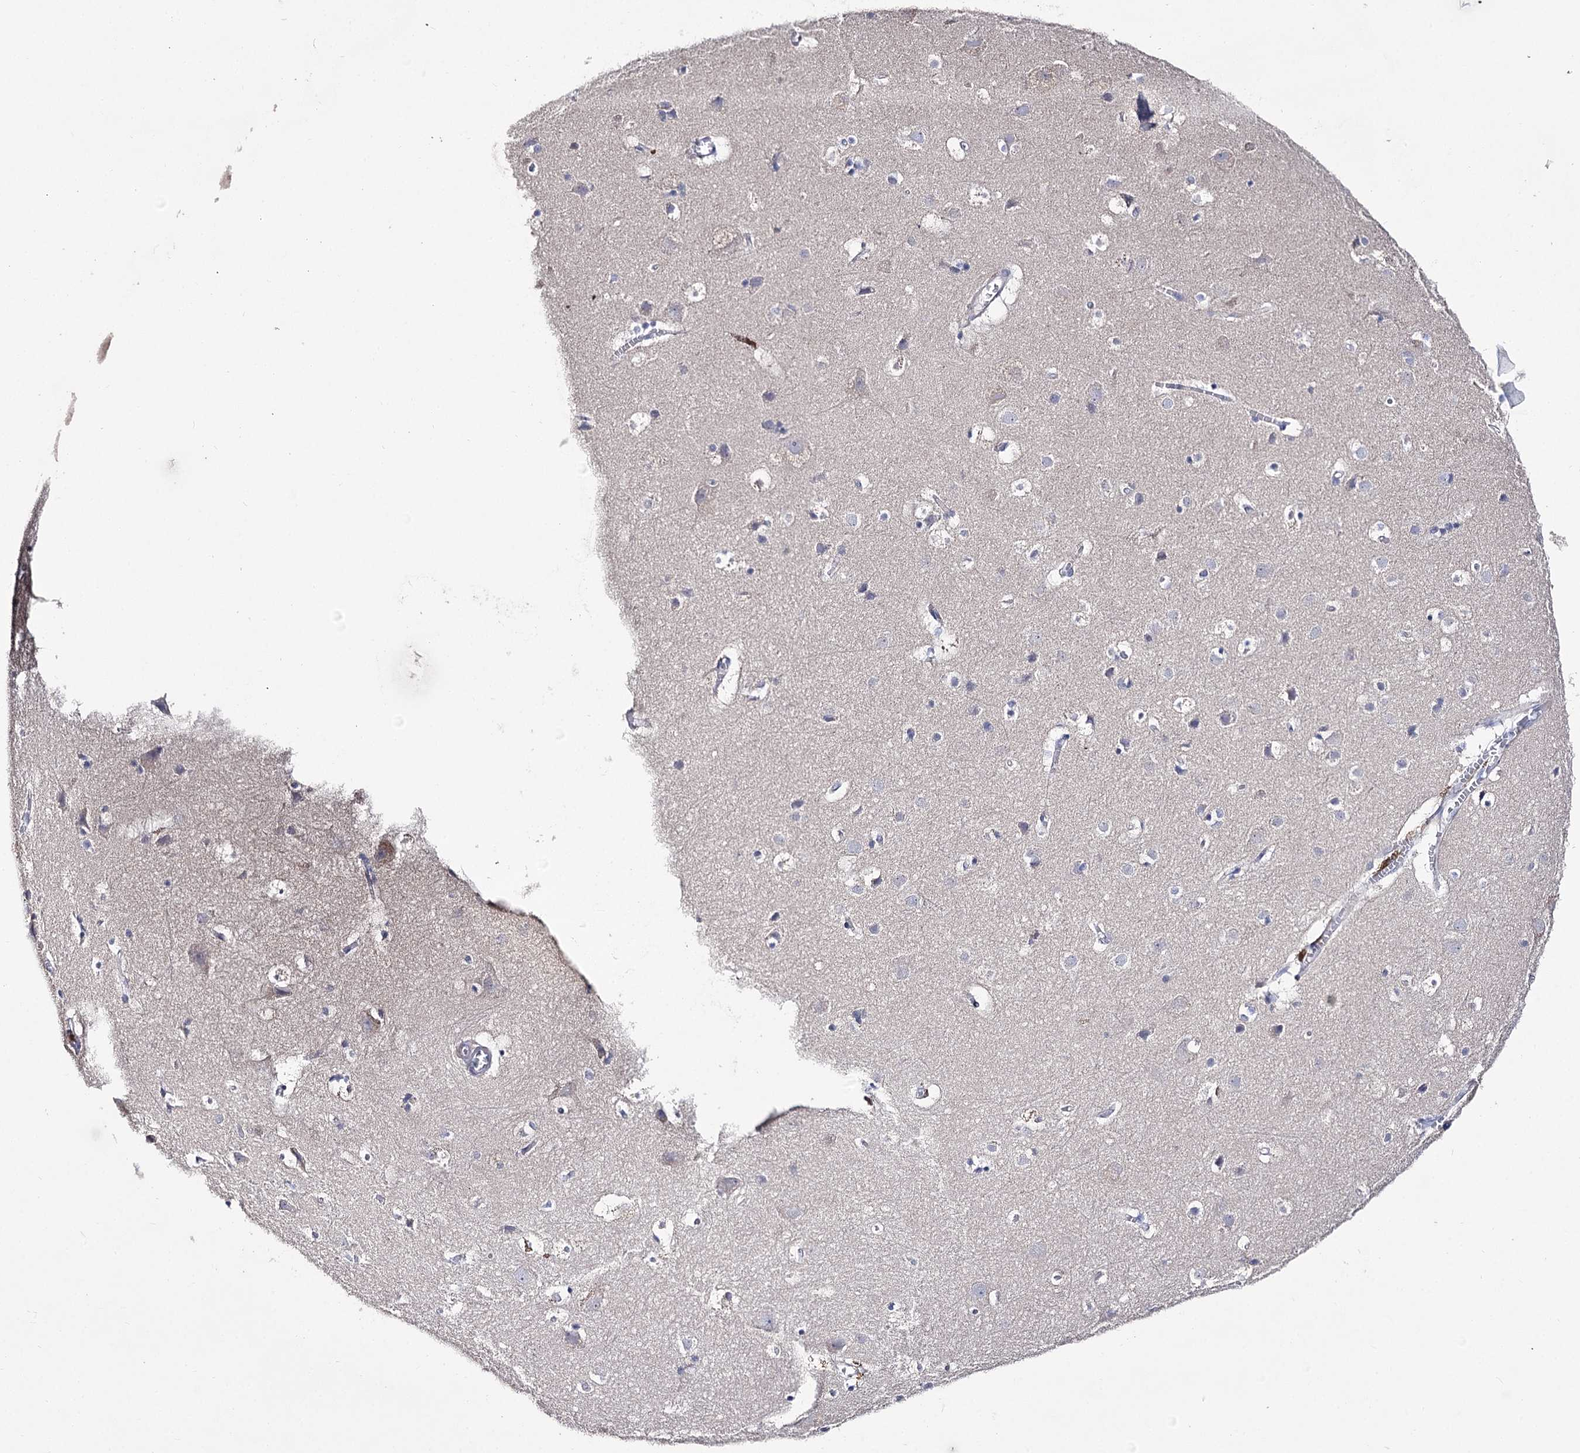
{"staining": {"intensity": "weak", "quantity": "<25%", "location": "cytoplasmic/membranous"}, "tissue": "cerebral cortex", "cell_type": "Endothelial cells", "image_type": "normal", "snomed": [{"axis": "morphology", "description": "Normal tissue, NOS"}, {"axis": "topography", "description": "Cerebral cortex"}], "caption": "Immunohistochemistry of benign human cerebral cortex shows no staining in endothelial cells. (Immunohistochemistry (ihc), brightfield microscopy, high magnification).", "gene": "NRAP", "patient": {"sex": "male", "age": 54}}